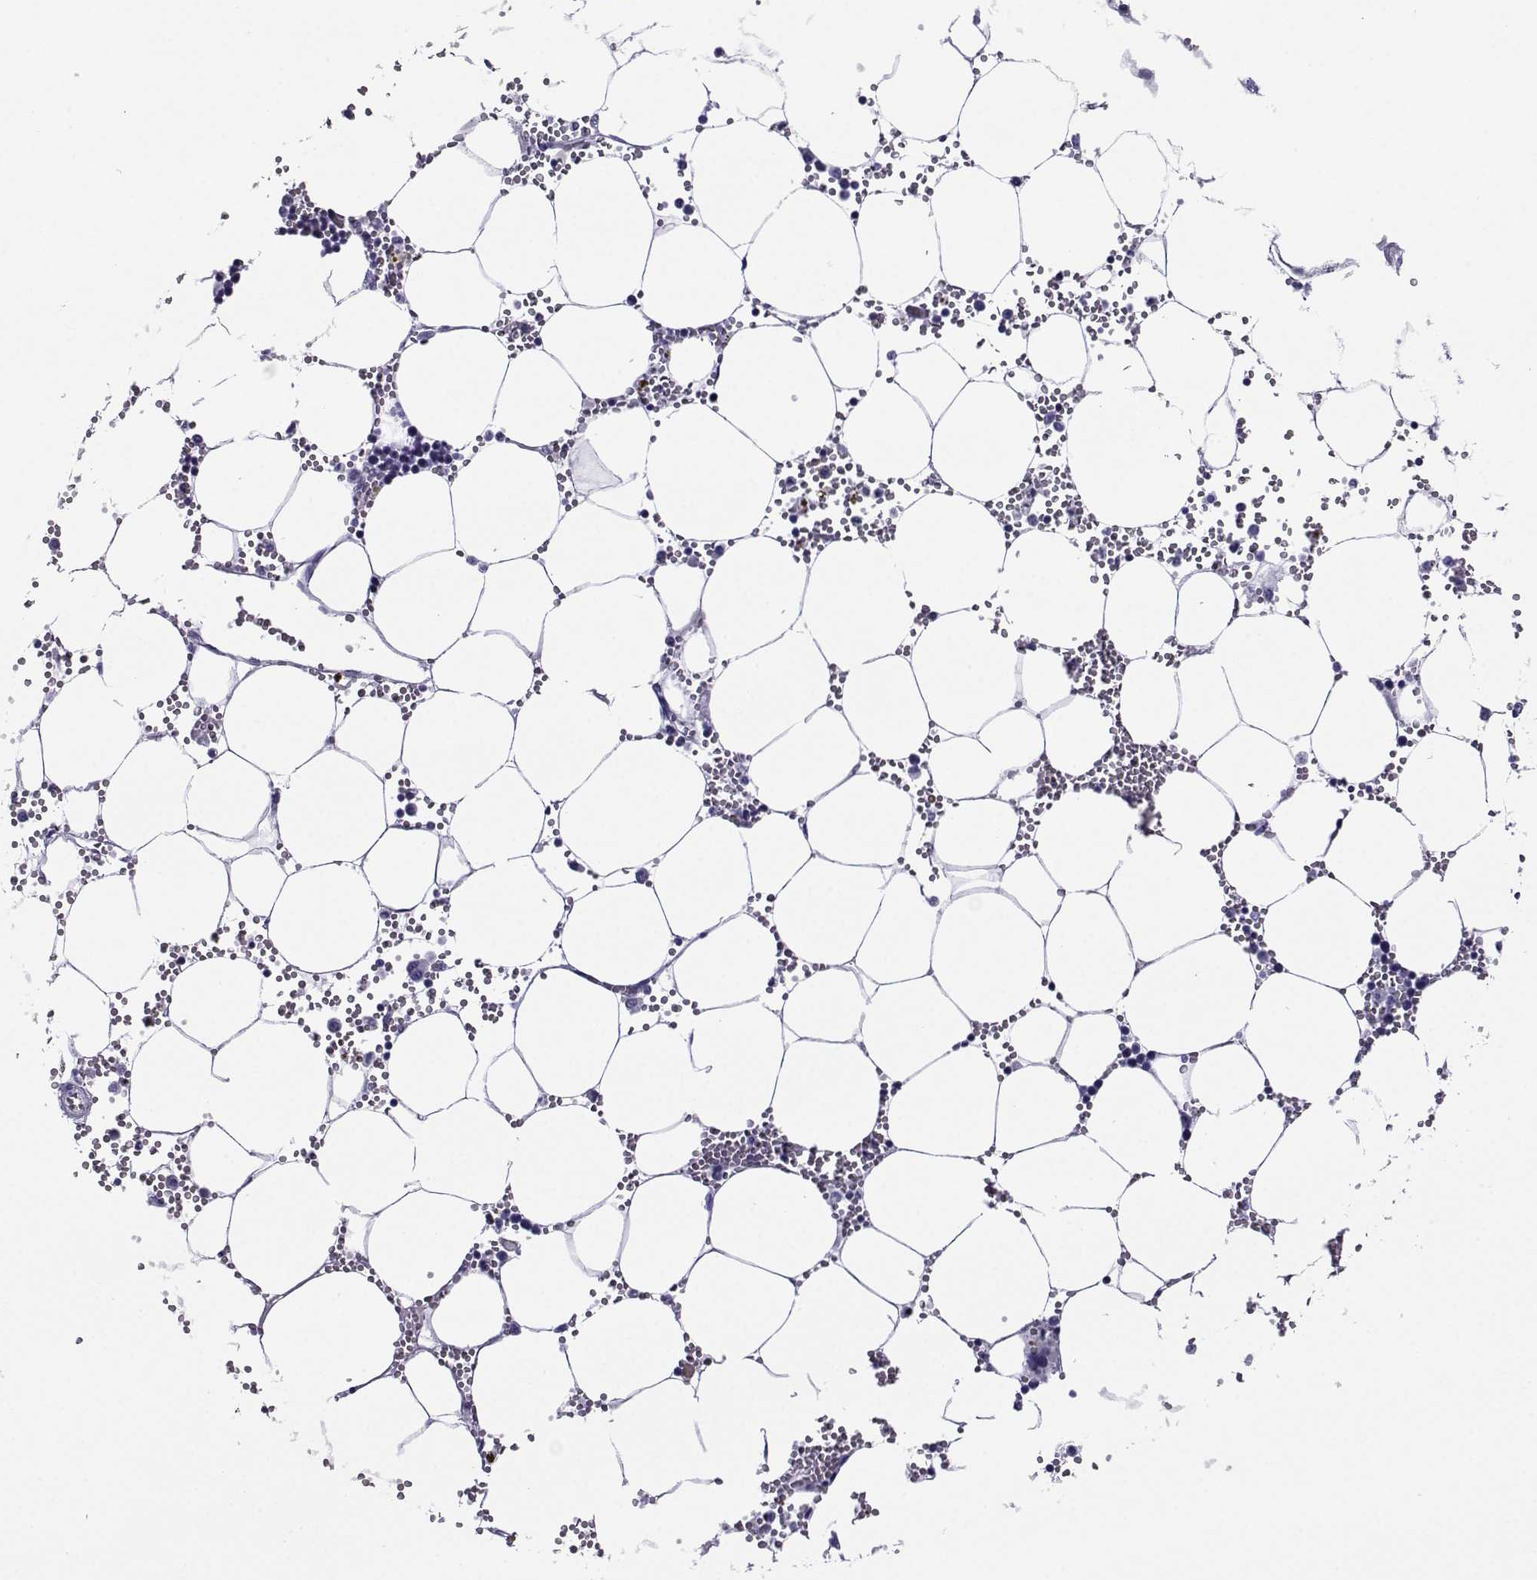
{"staining": {"intensity": "negative", "quantity": "none", "location": "none"}, "tissue": "bone marrow", "cell_type": "Hematopoietic cells", "image_type": "normal", "snomed": [{"axis": "morphology", "description": "Normal tissue, NOS"}, {"axis": "topography", "description": "Bone marrow"}], "caption": "Immunohistochemistry image of normal human bone marrow stained for a protein (brown), which reveals no positivity in hematopoietic cells.", "gene": "CRYBB1", "patient": {"sex": "male", "age": 54}}